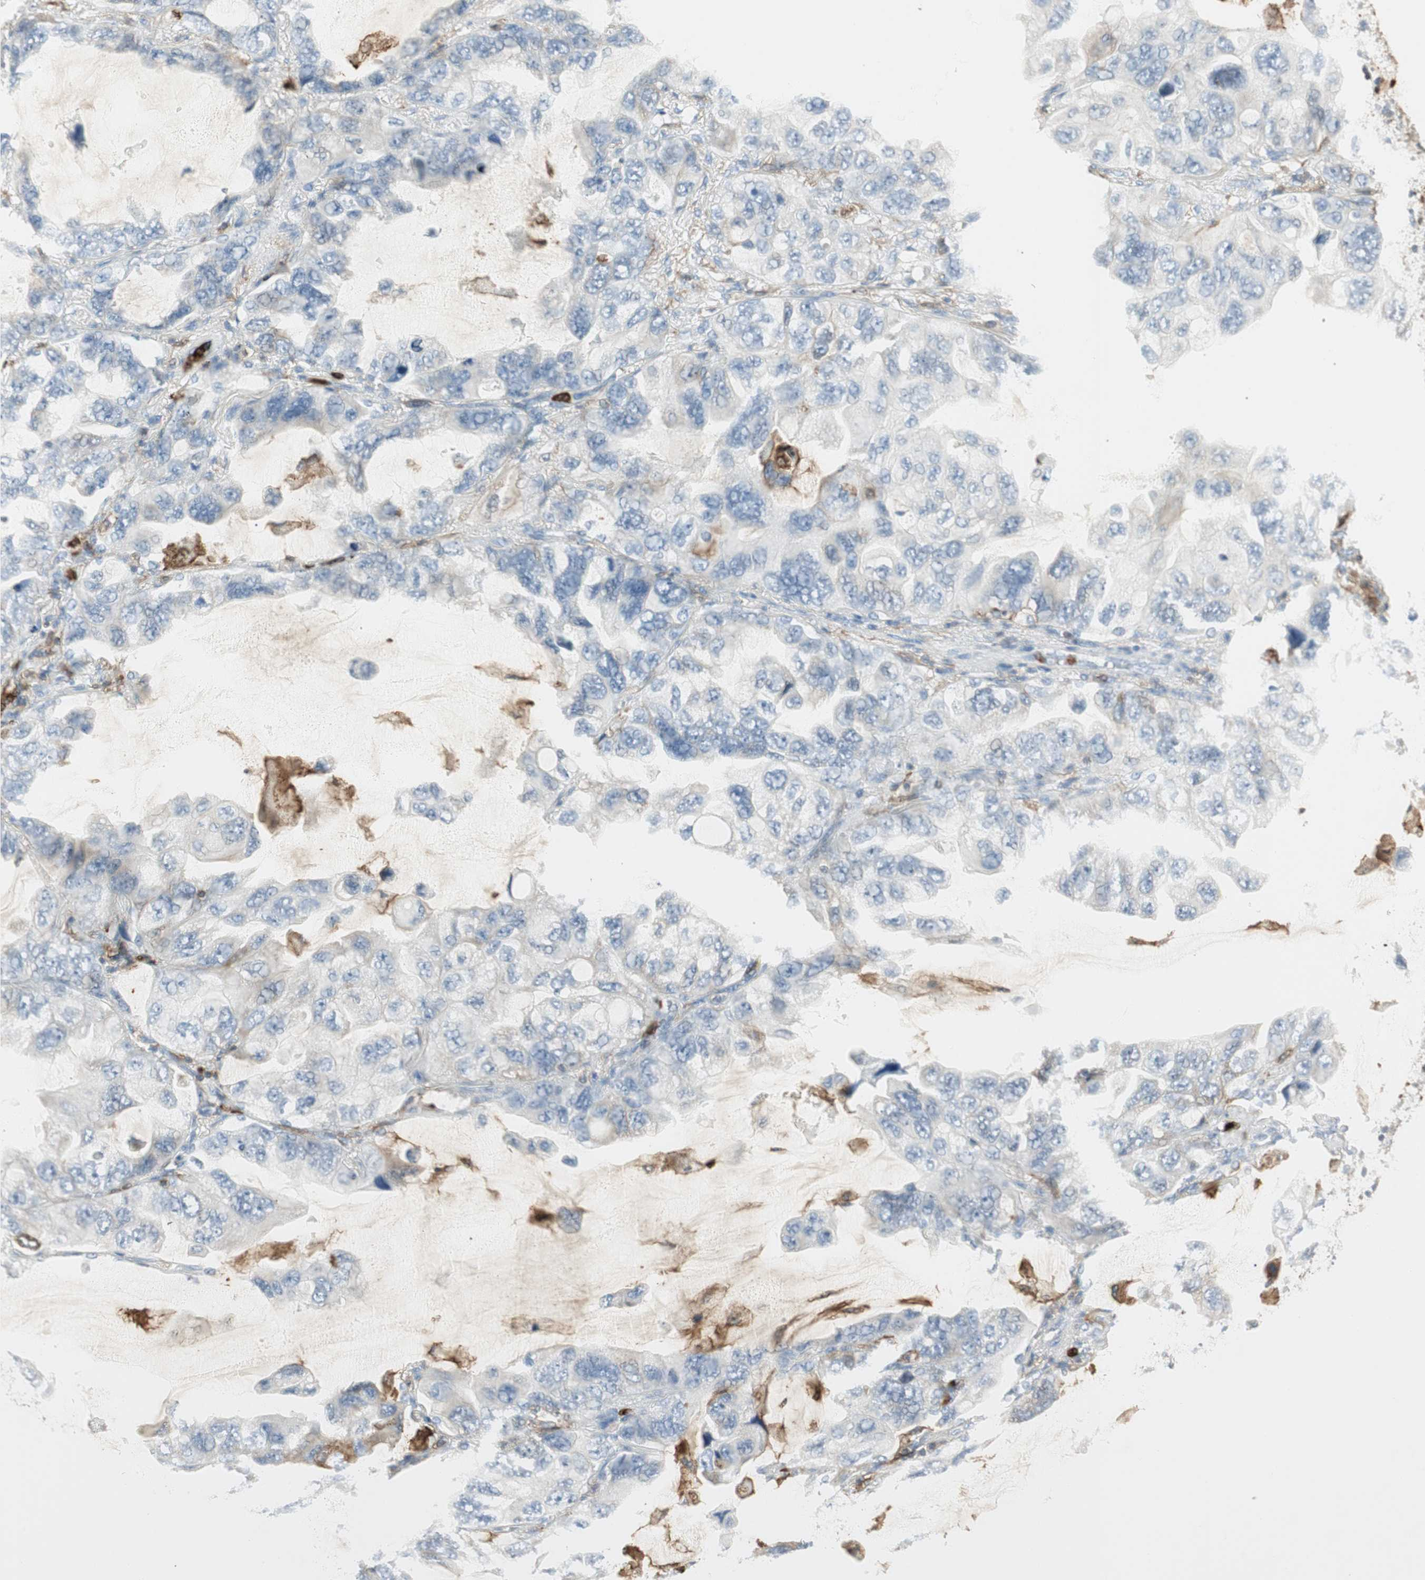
{"staining": {"intensity": "negative", "quantity": "none", "location": "none"}, "tissue": "lung cancer", "cell_type": "Tumor cells", "image_type": "cancer", "snomed": [{"axis": "morphology", "description": "Squamous cell carcinoma, NOS"}, {"axis": "topography", "description": "Lung"}], "caption": "Immunohistochemistry histopathology image of lung squamous cell carcinoma stained for a protein (brown), which reveals no expression in tumor cells. Brightfield microscopy of immunohistochemistry stained with DAB (3,3'-diaminobenzidine) (brown) and hematoxylin (blue), captured at high magnification.", "gene": "ITGB2", "patient": {"sex": "female", "age": 73}}